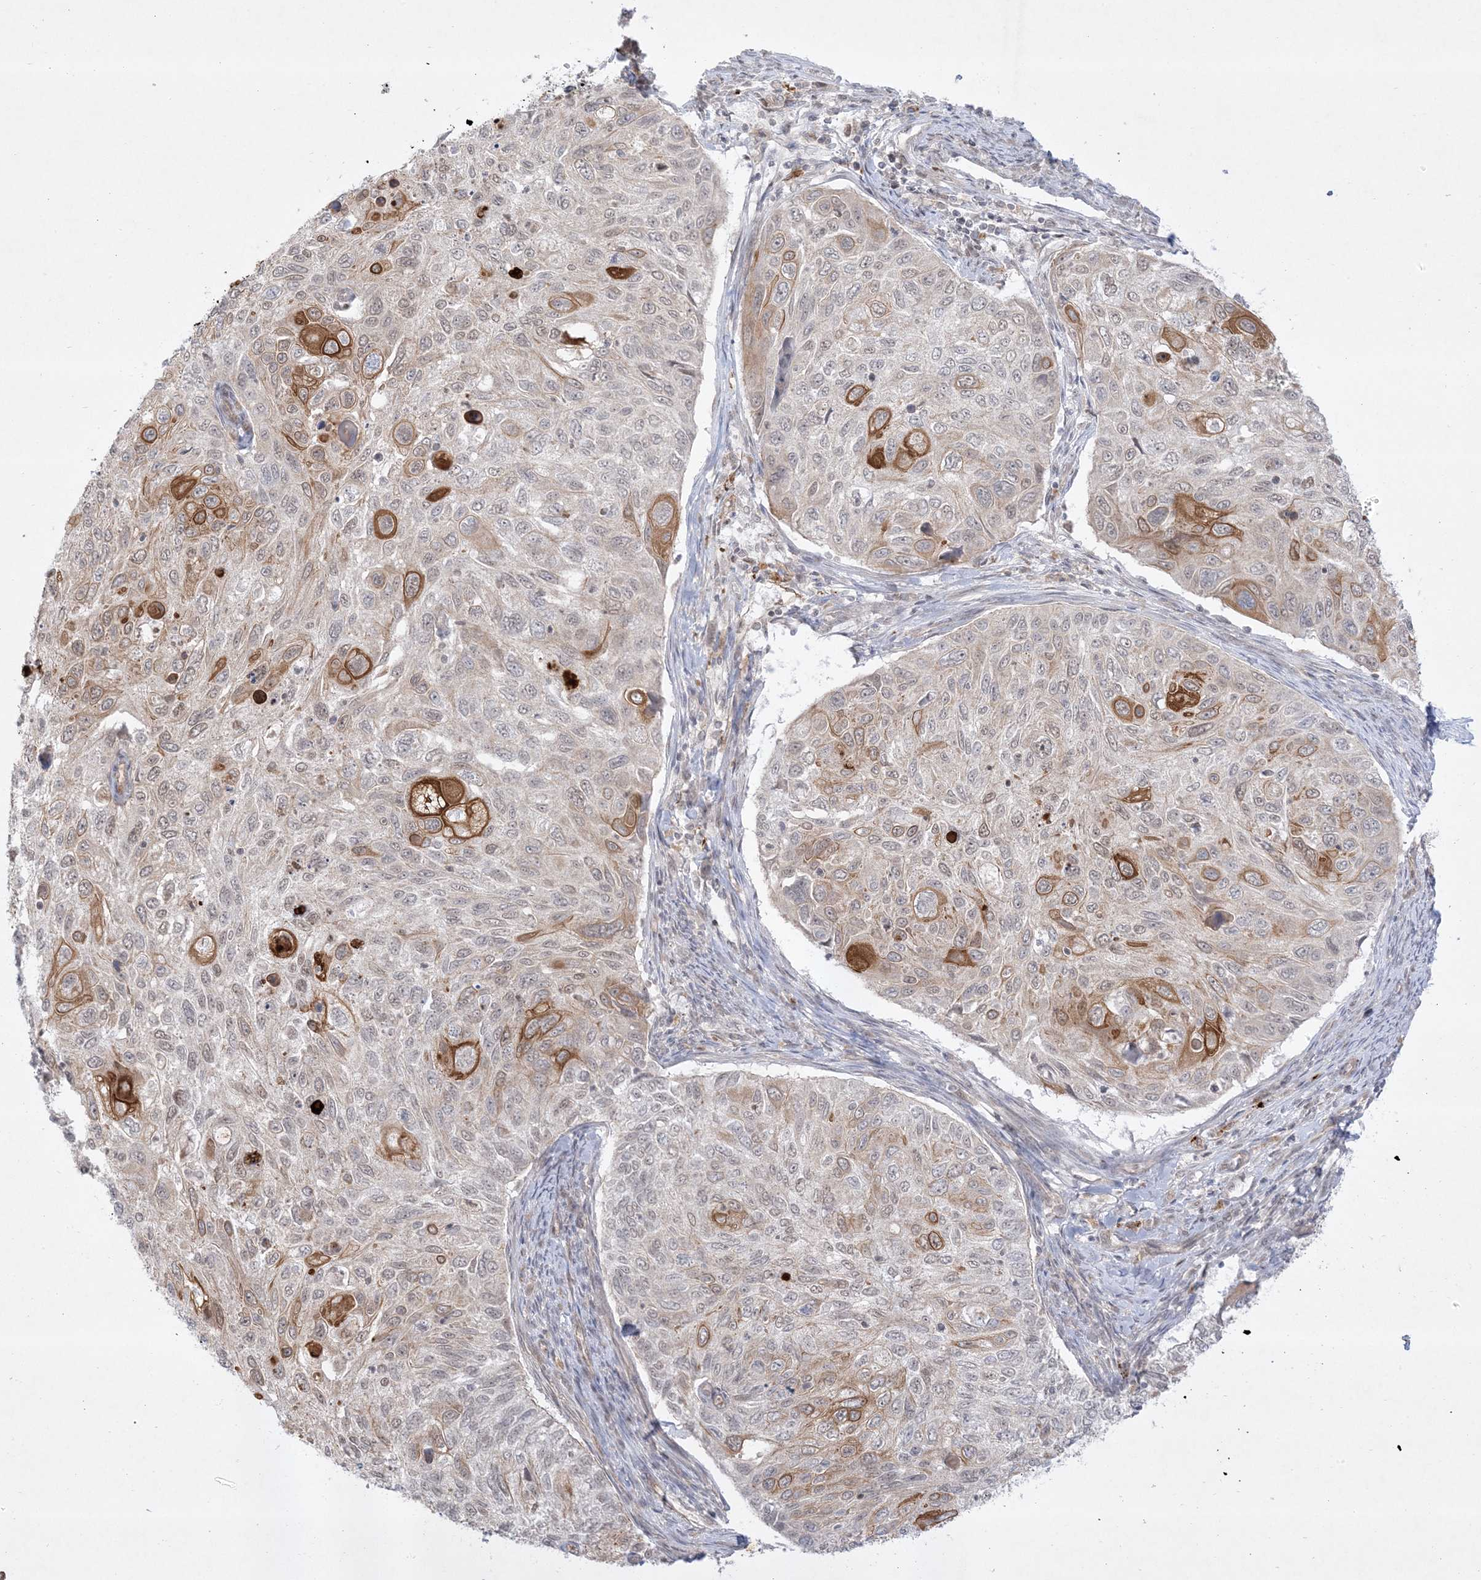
{"staining": {"intensity": "moderate", "quantity": "<25%", "location": "cytoplasmic/membranous"}, "tissue": "cervical cancer", "cell_type": "Tumor cells", "image_type": "cancer", "snomed": [{"axis": "morphology", "description": "Squamous cell carcinoma, NOS"}, {"axis": "topography", "description": "Cervix"}], "caption": "The micrograph reveals immunohistochemical staining of squamous cell carcinoma (cervical). There is moderate cytoplasmic/membranous positivity is appreciated in about <25% of tumor cells.", "gene": "PTK6", "patient": {"sex": "female", "age": 70}}